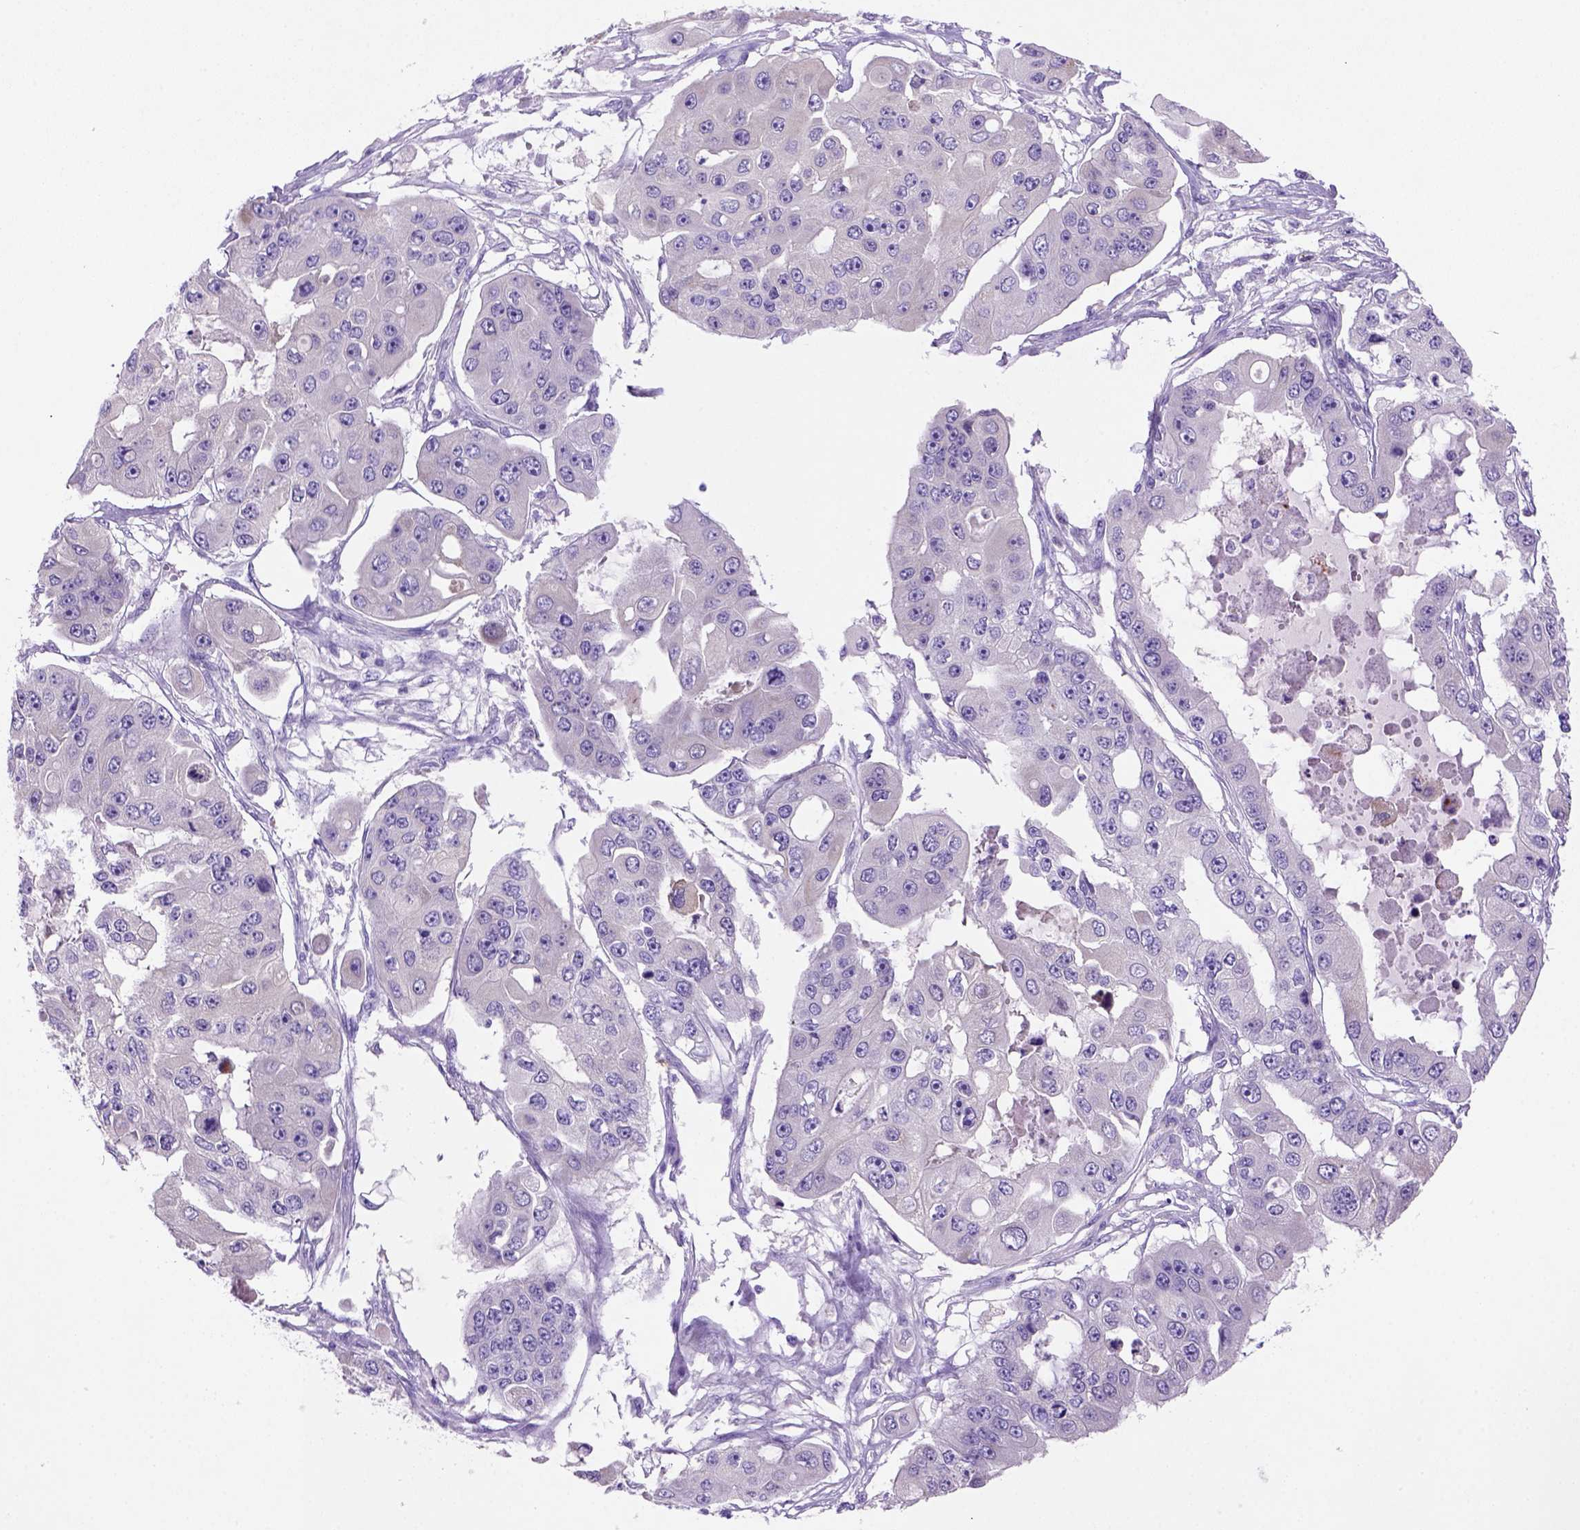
{"staining": {"intensity": "negative", "quantity": "none", "location": "none"}, "tissue": "ovarian cancer", "cell_type": "Tumor cells", "image_type": "cancer", "snomed": [{"axis": "morphology", "description": "Cystadenocarcinoma, serous, NOS"}, {"axis": "topography", "description": "Ovary"}], "caption": "IHC histopathology image of neoplastic tissue: serous cystadenocarcinoma (ovarian) stained with DAB (3,3'-diaminobenzidine) reveals no significant protein positivity in tumor cells.", "gene": "SIRPD", "patient": {"sex": "female", "age": 56}}